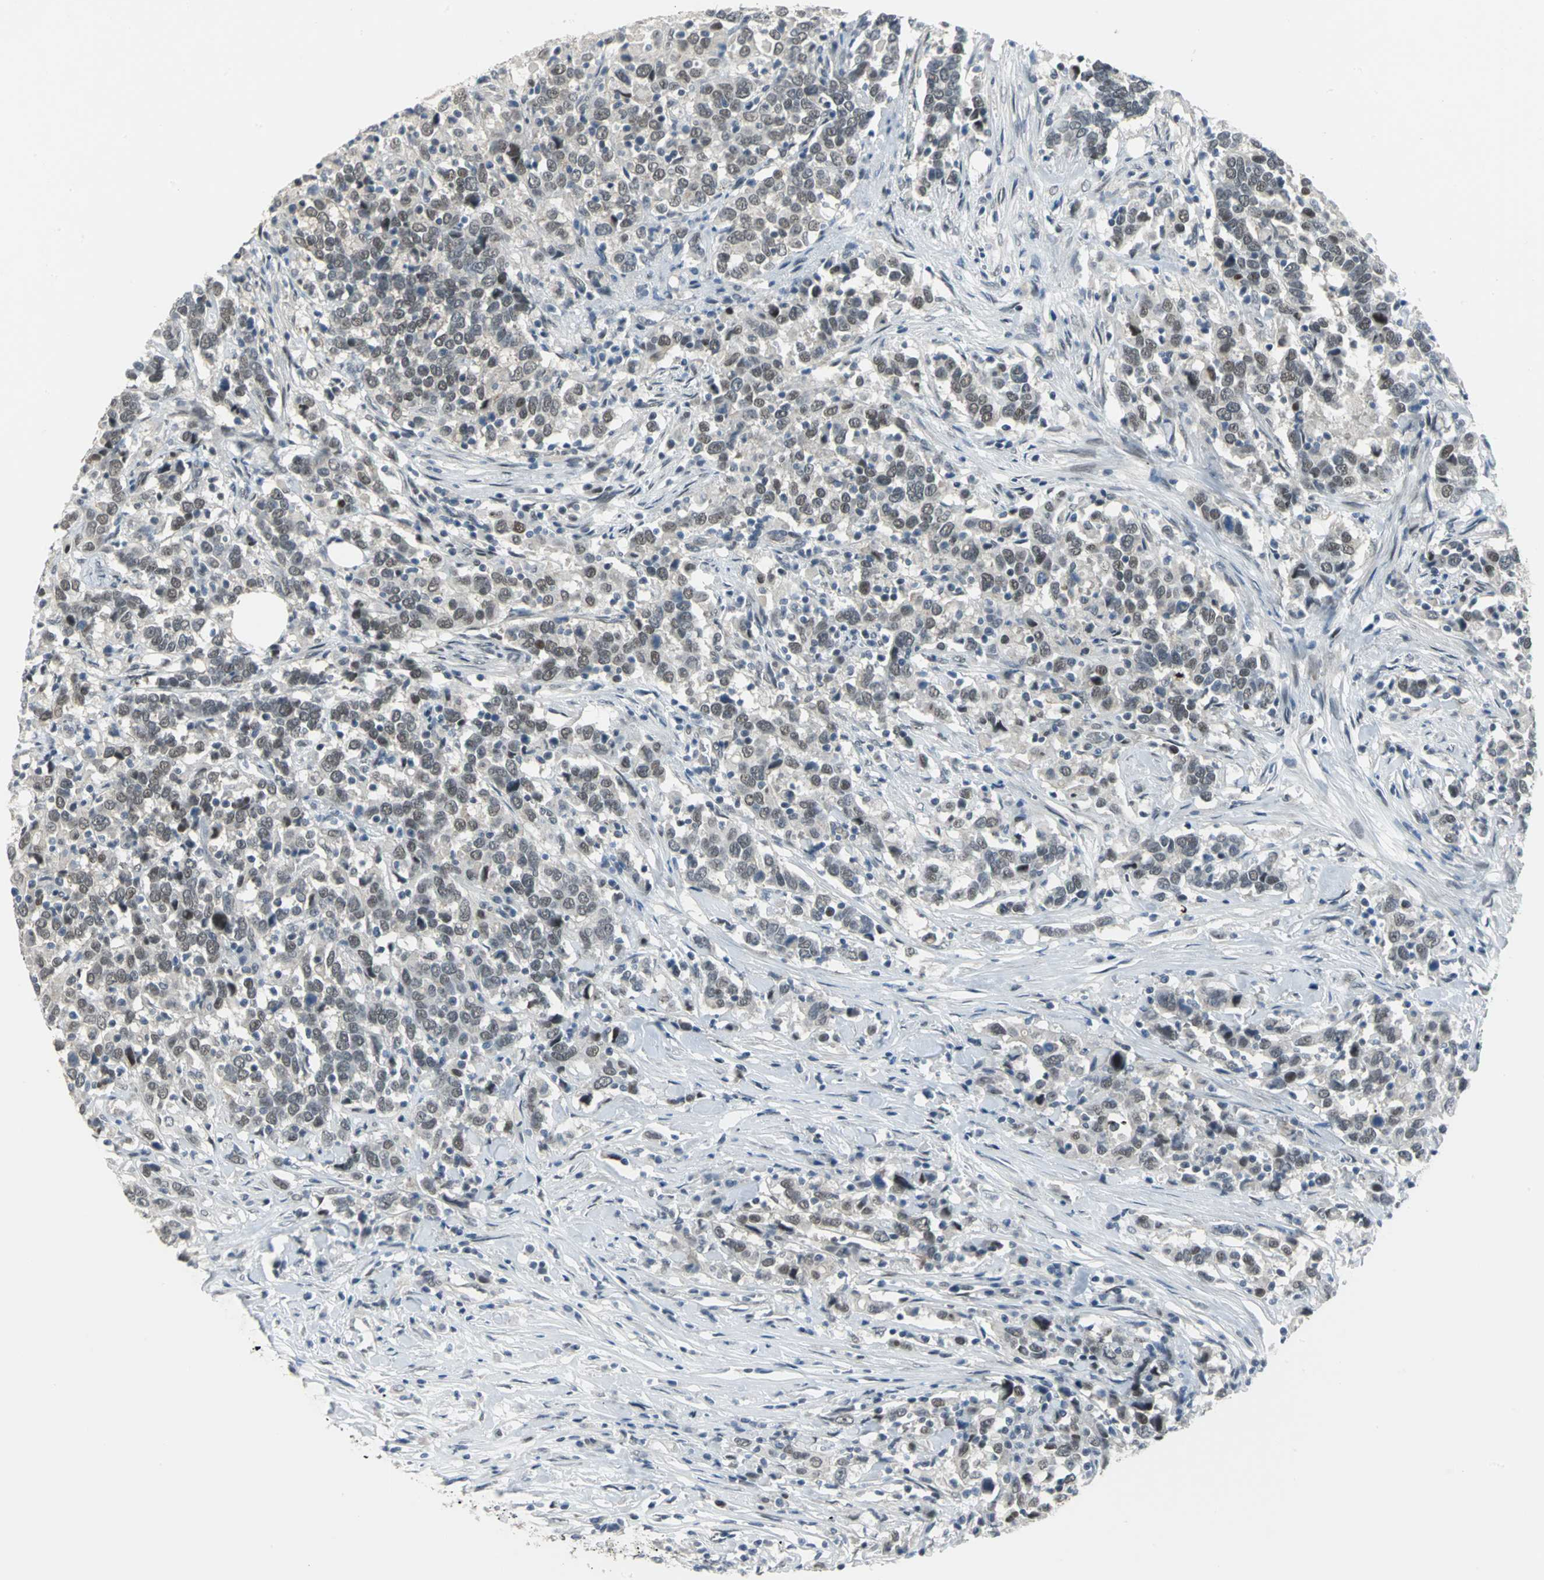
{"staining": {"intensity": "moderate", "quantity": "25%-75%", "location": "nuclear"}, "tissue": "urothelial cancer", "cell_type": "Tumor cells", "image_type": "cancer", "snomed": [{"axis": "morphology", "description": "Urothelial carcinoma, High grade"}, {"axis": "topography", "description": "Urinary bladder"}], "caption": "High-power microscopy captured an immunohistochemistry micrograph of urothelial carcinoma (high-grade), revealing moderate nuclear staining in approximately 25%-75% of tumor cells.", "gene": "GLI3", "patient": {"sex": "male", "age": 61}}